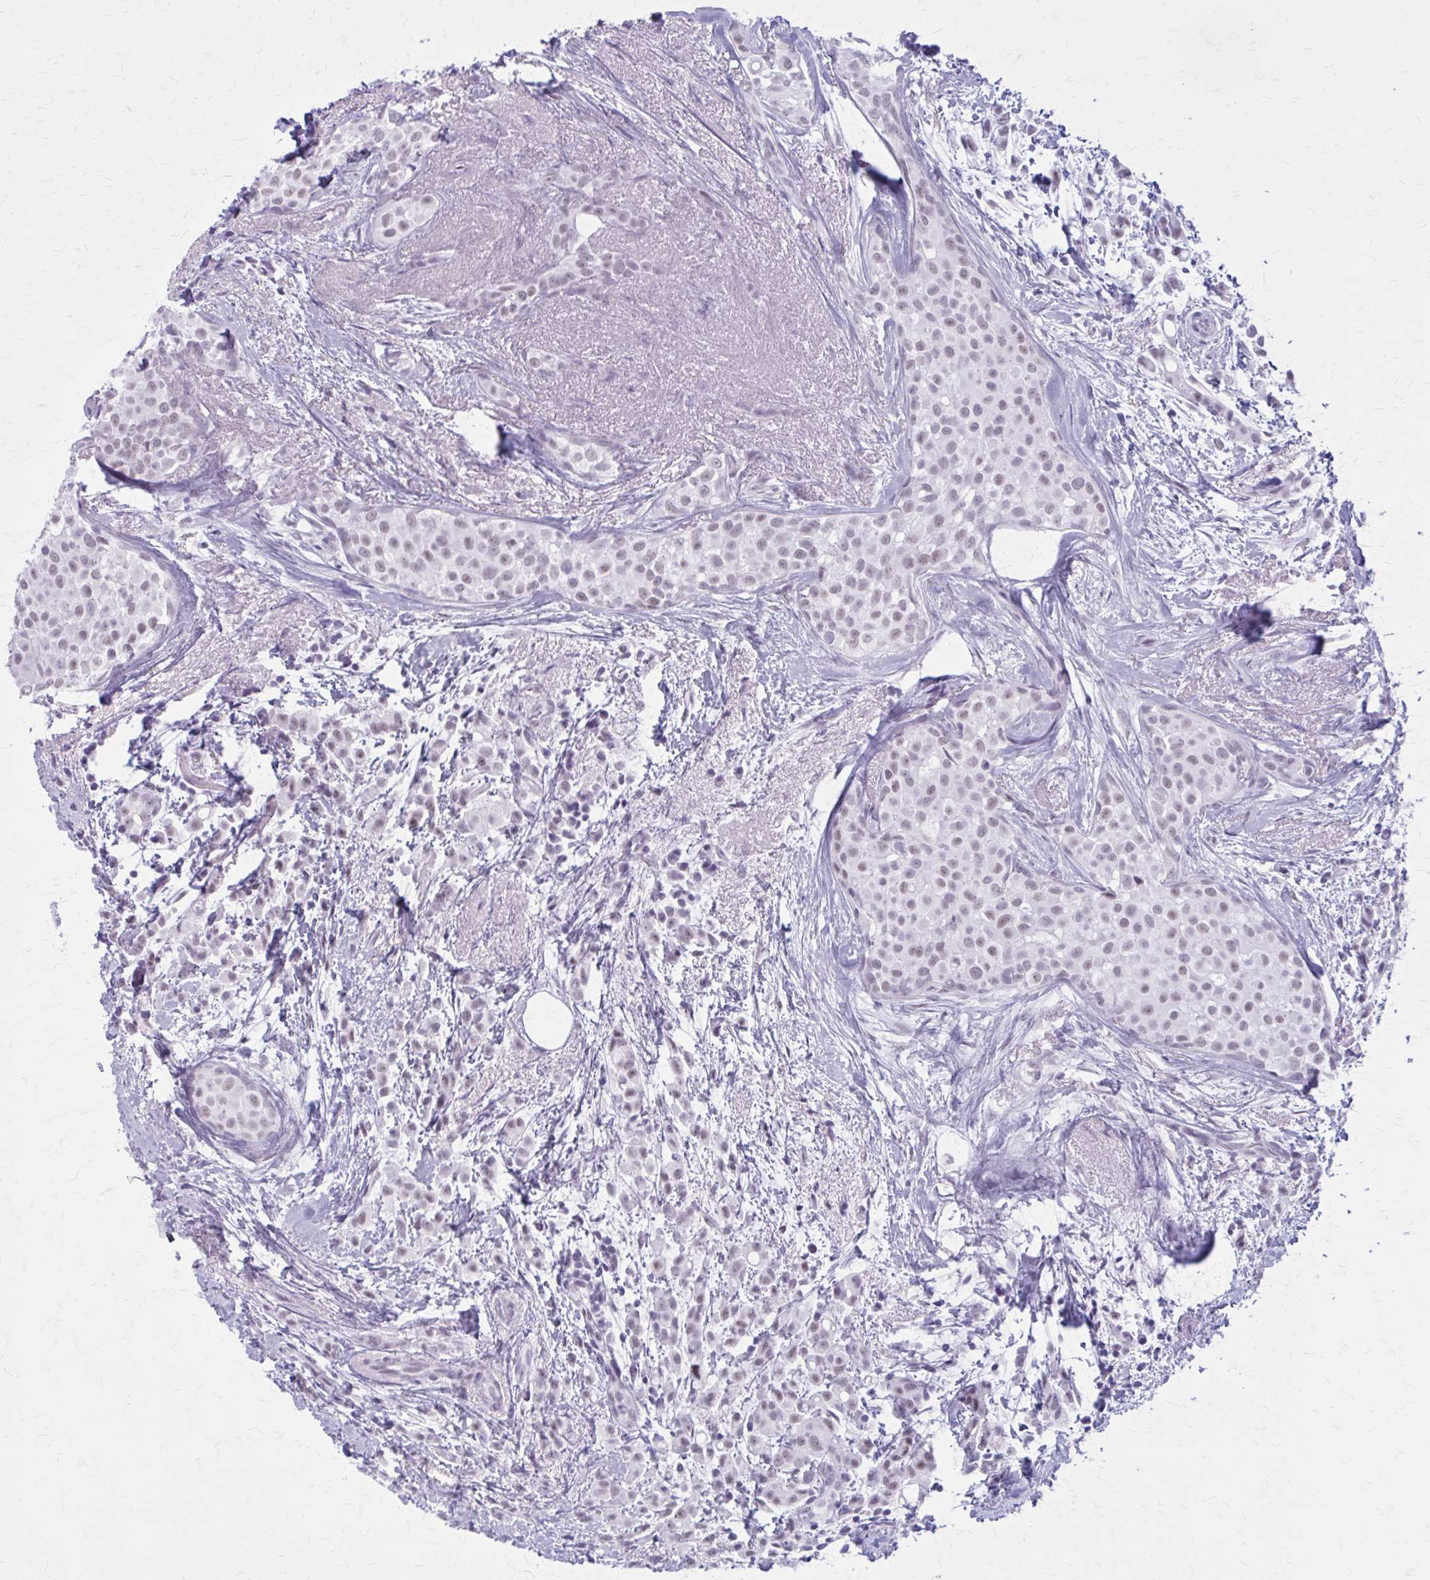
{"staining": {"intensity": "weak", "quantity": "25%-75%", "location": "nuclear"}, "tissue": "breast cancer", "cell_type": "Tumor cells", "image_type": "cancer", "snomed": [{"axis": "morphology", "description": "Lobular carcinoma"}, {"axis": "topography", "description": "Breast"}], "caption": "An immunohistochemistry micrograph of tumor tissue is shown. Protein staining in brown labels weak nuclear positivity in breast lobular carcinoma within tumor cells. Using DAB (3,3'-diaminobenzidine) (brown) and hematoxylin (blue) stains, captured at high magnification using brightfield microscopy.", "gene": "GAD1", "patient": {"sex": "female", "age": 68}}